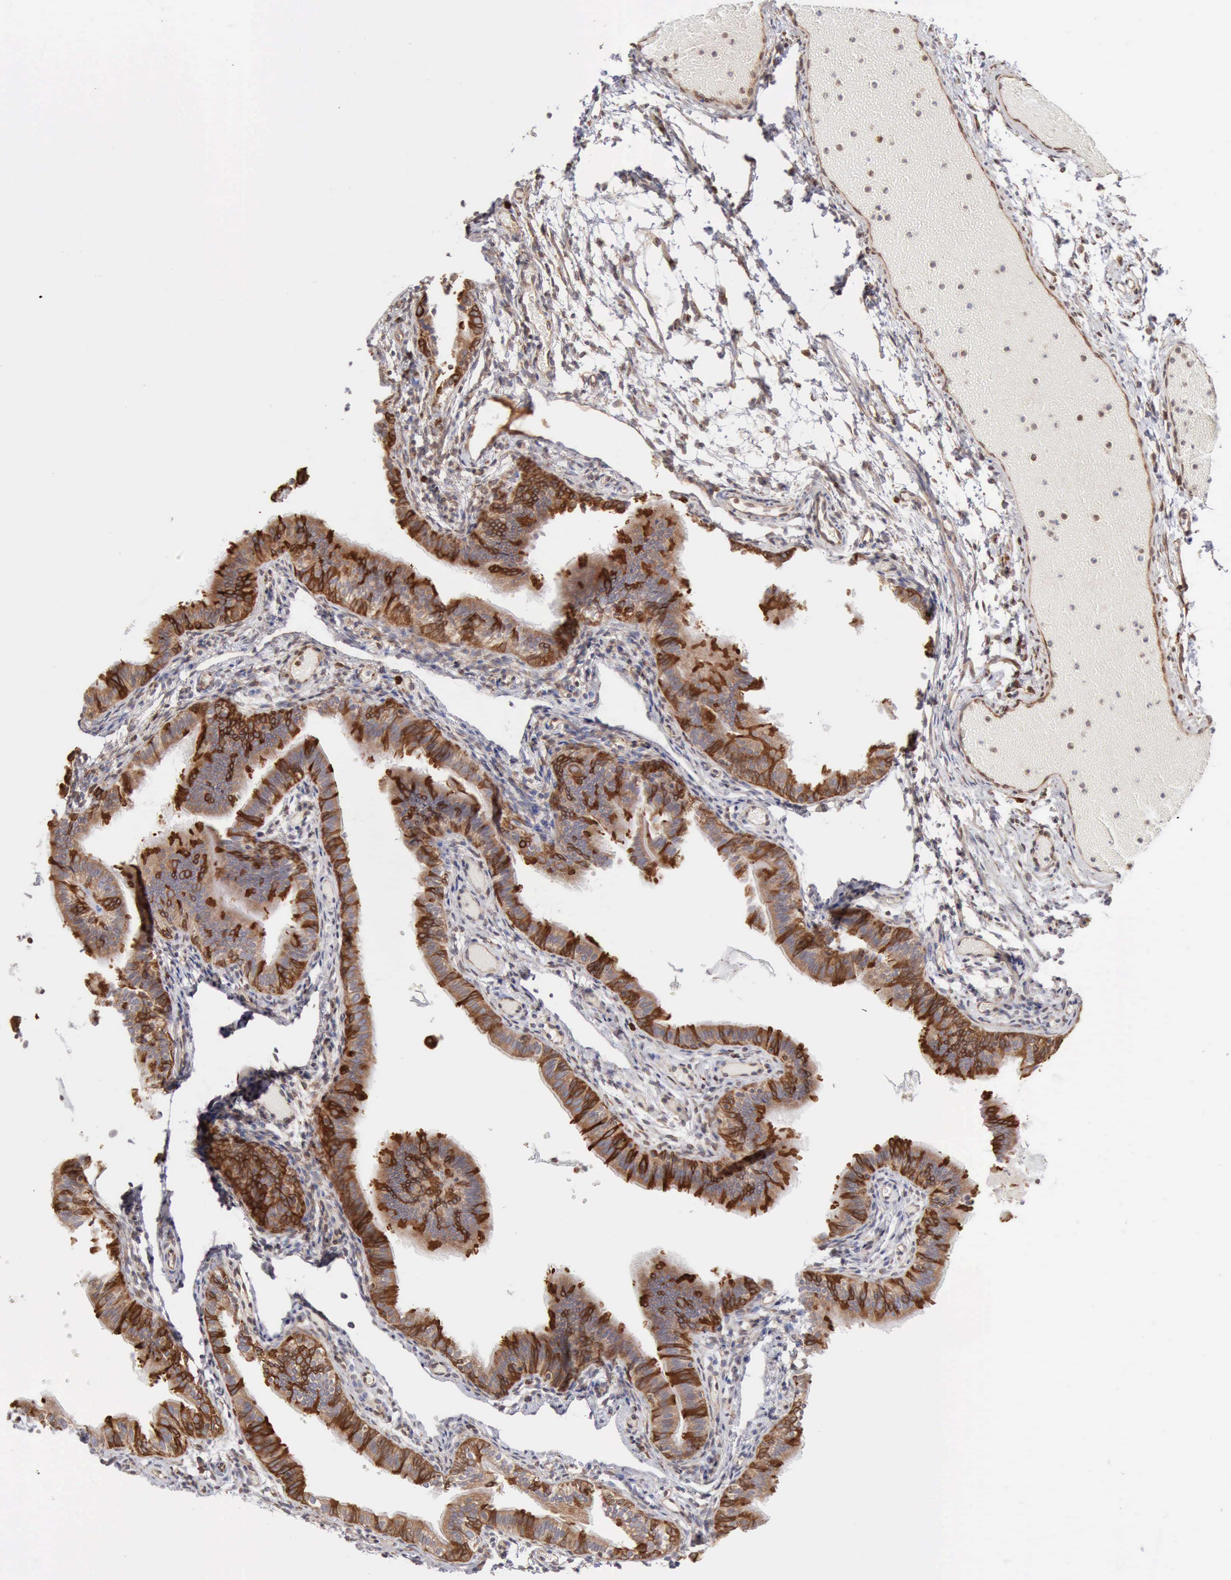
{"staining": {"intensity": "strong", "quantity": ">75%", "location": "cytoplasmic/membranous"}, "tissue": "fallopian tube", "cell_type": "Glandular cells", "image_type": "normal", "snomed": [{"axis": "morphology", "description": "Normal tissue, NOS"}, {"axis": "morphology", "description": "Dermoid, NOS"}, {"axis": "topography", "description": "Fallopian tube"}], "caption": "Immunohistochemical staining of unremarkable human fallopian tube shows >75% levels of strong cytoplasmic/membranous protein staining in approximately >75% of glandular cells. Nuclei are stained in blue.", "gene": "APOL2", "patient": {"sex": "female", "age": 33}}